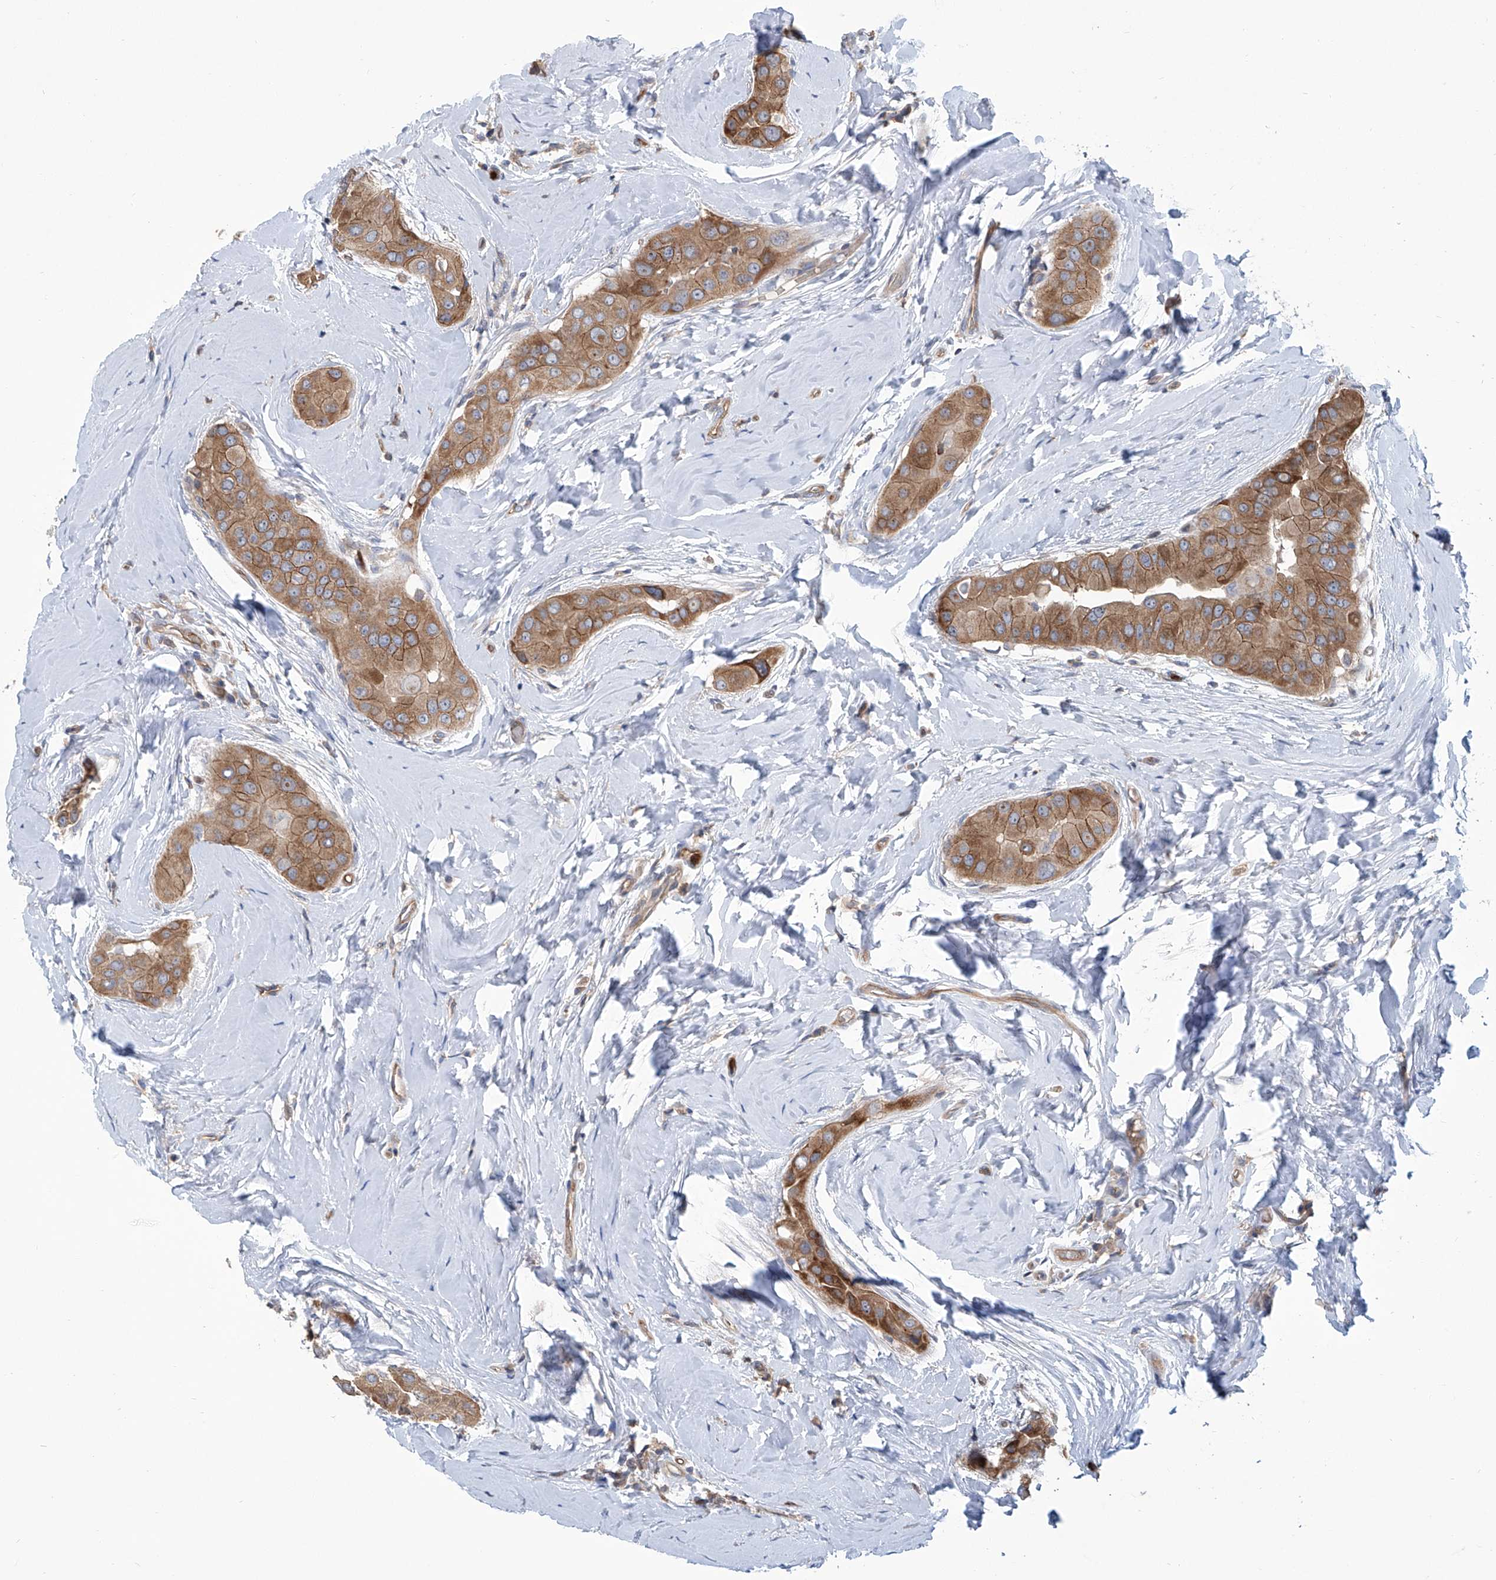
{"staining": {"intensity": "moderate", "quantity": ">75%", "location": "cytoplasmic/membranous"}, "tissue": "thyroid cancer", "cell_type": "Tumor cells", "image_type": "cancer", "snomed": [{"axis": "morphology", "description": "Papillary adenocarcinoma, NOS"}, {"axis": "topography", "description": "Thyroid gland"}], "caption": "DAB (3,3'-diaminobenzidine) immunohistochemical staining of thyroid cancer reveals moderate cytoplasmic/membranous protein staining in about >75% of tumor cells. The staining is performed using DAB (3,3'-diaminobenzidine) brown chromogen to label protein expression. The nuclei are counter-stained blue using hematoxylin.", "gene": "EIF2D", "patient": {"sex": "male", "age": 33}}